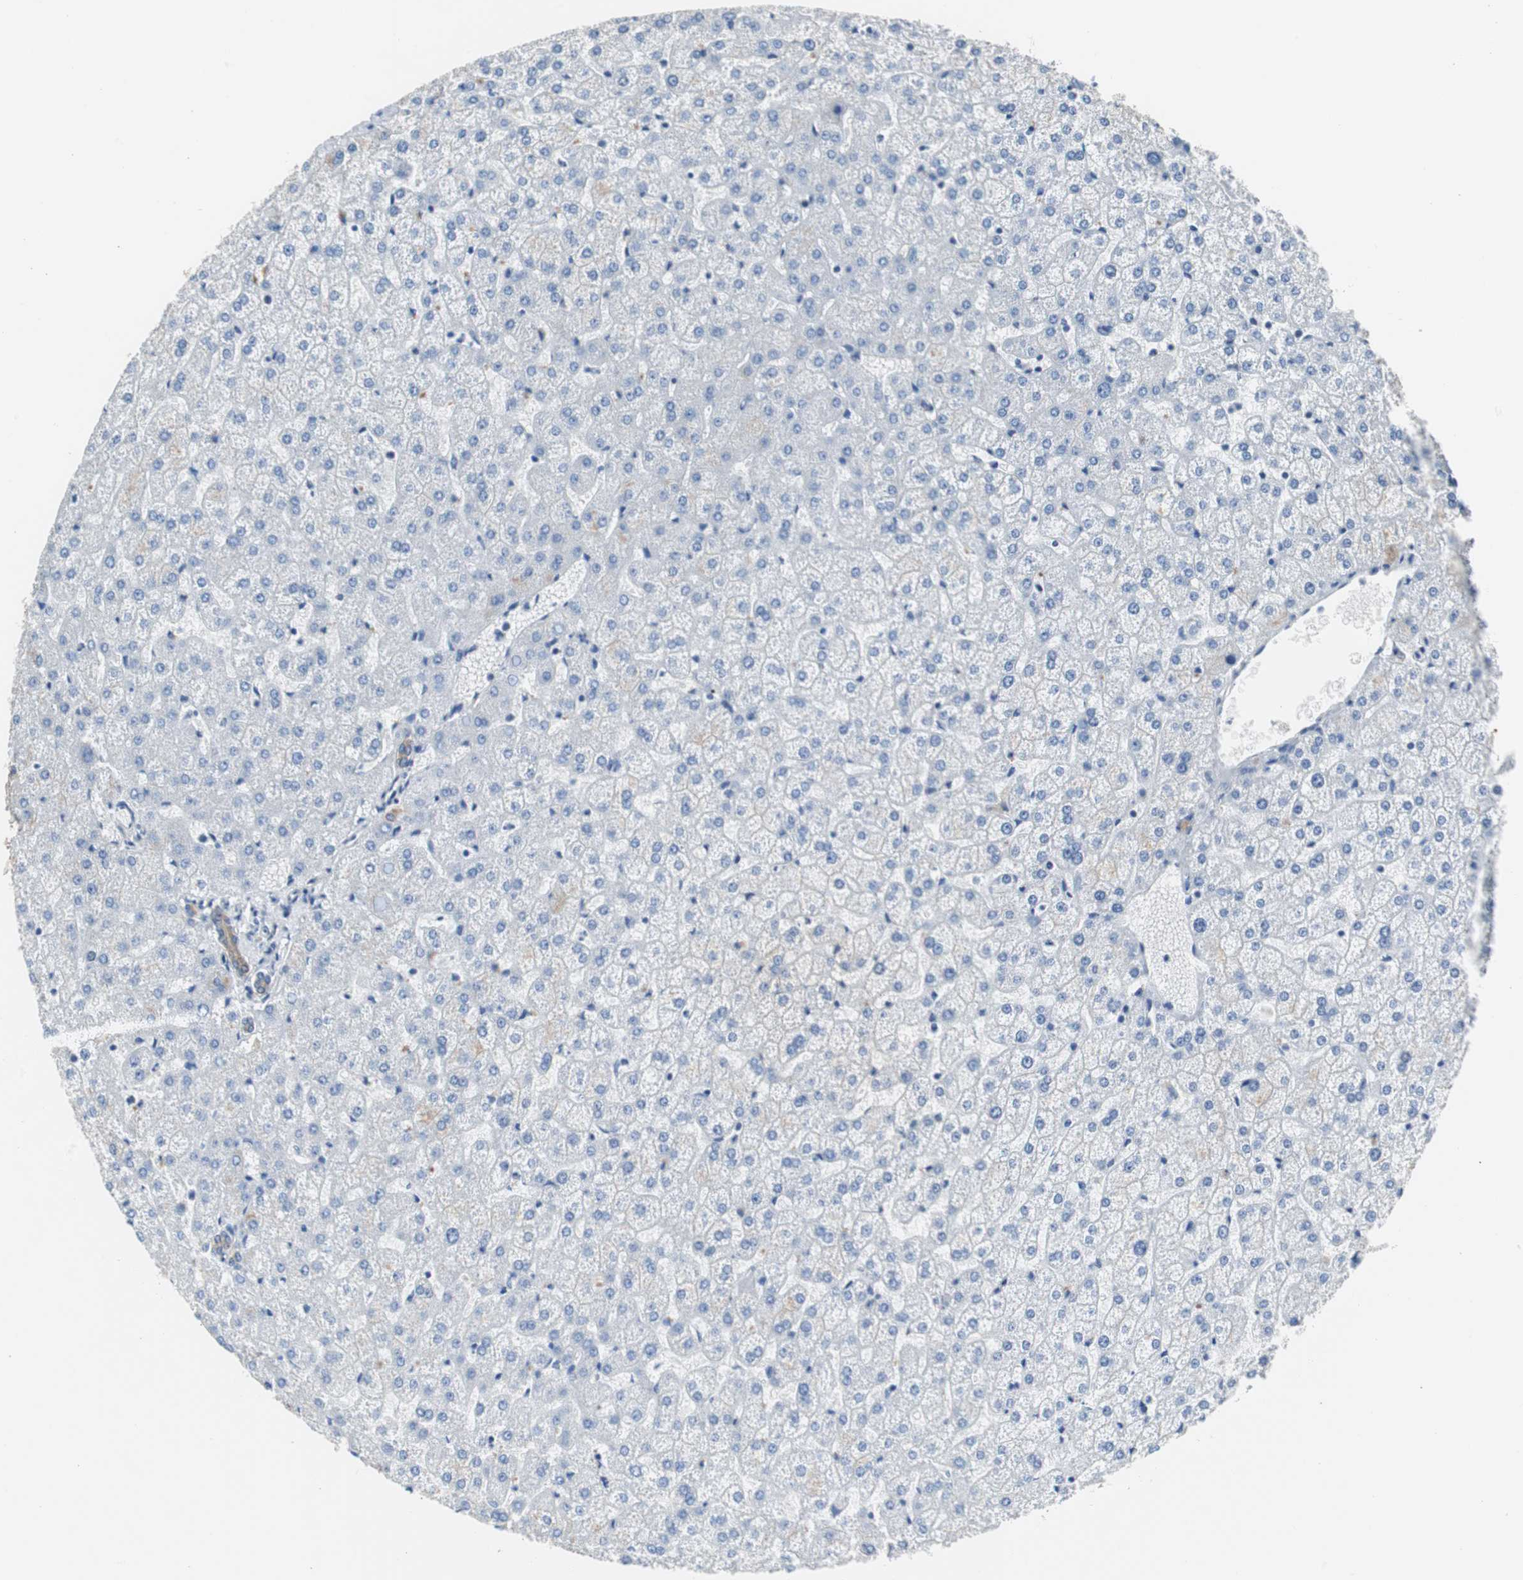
{"staining": {"intensity": "weak", "quantity": ">75%", "location": "cytoplasmic/membranous"}, "tissue": "liver", "cell_type": "Cholangiocytes", "image_type": "normal", "snomed": [{"axis": "morphology", "description": "Normal tissue, NOS"}, {"axis": "topography", "description": "Liver"}], "caption": "An image of liver stained for a protein shows weak cytoplasmic/membranous brown staining in cholangiocytes.", "gene": "KIF3B", "patient": {"sex": "female", "age": 32}}